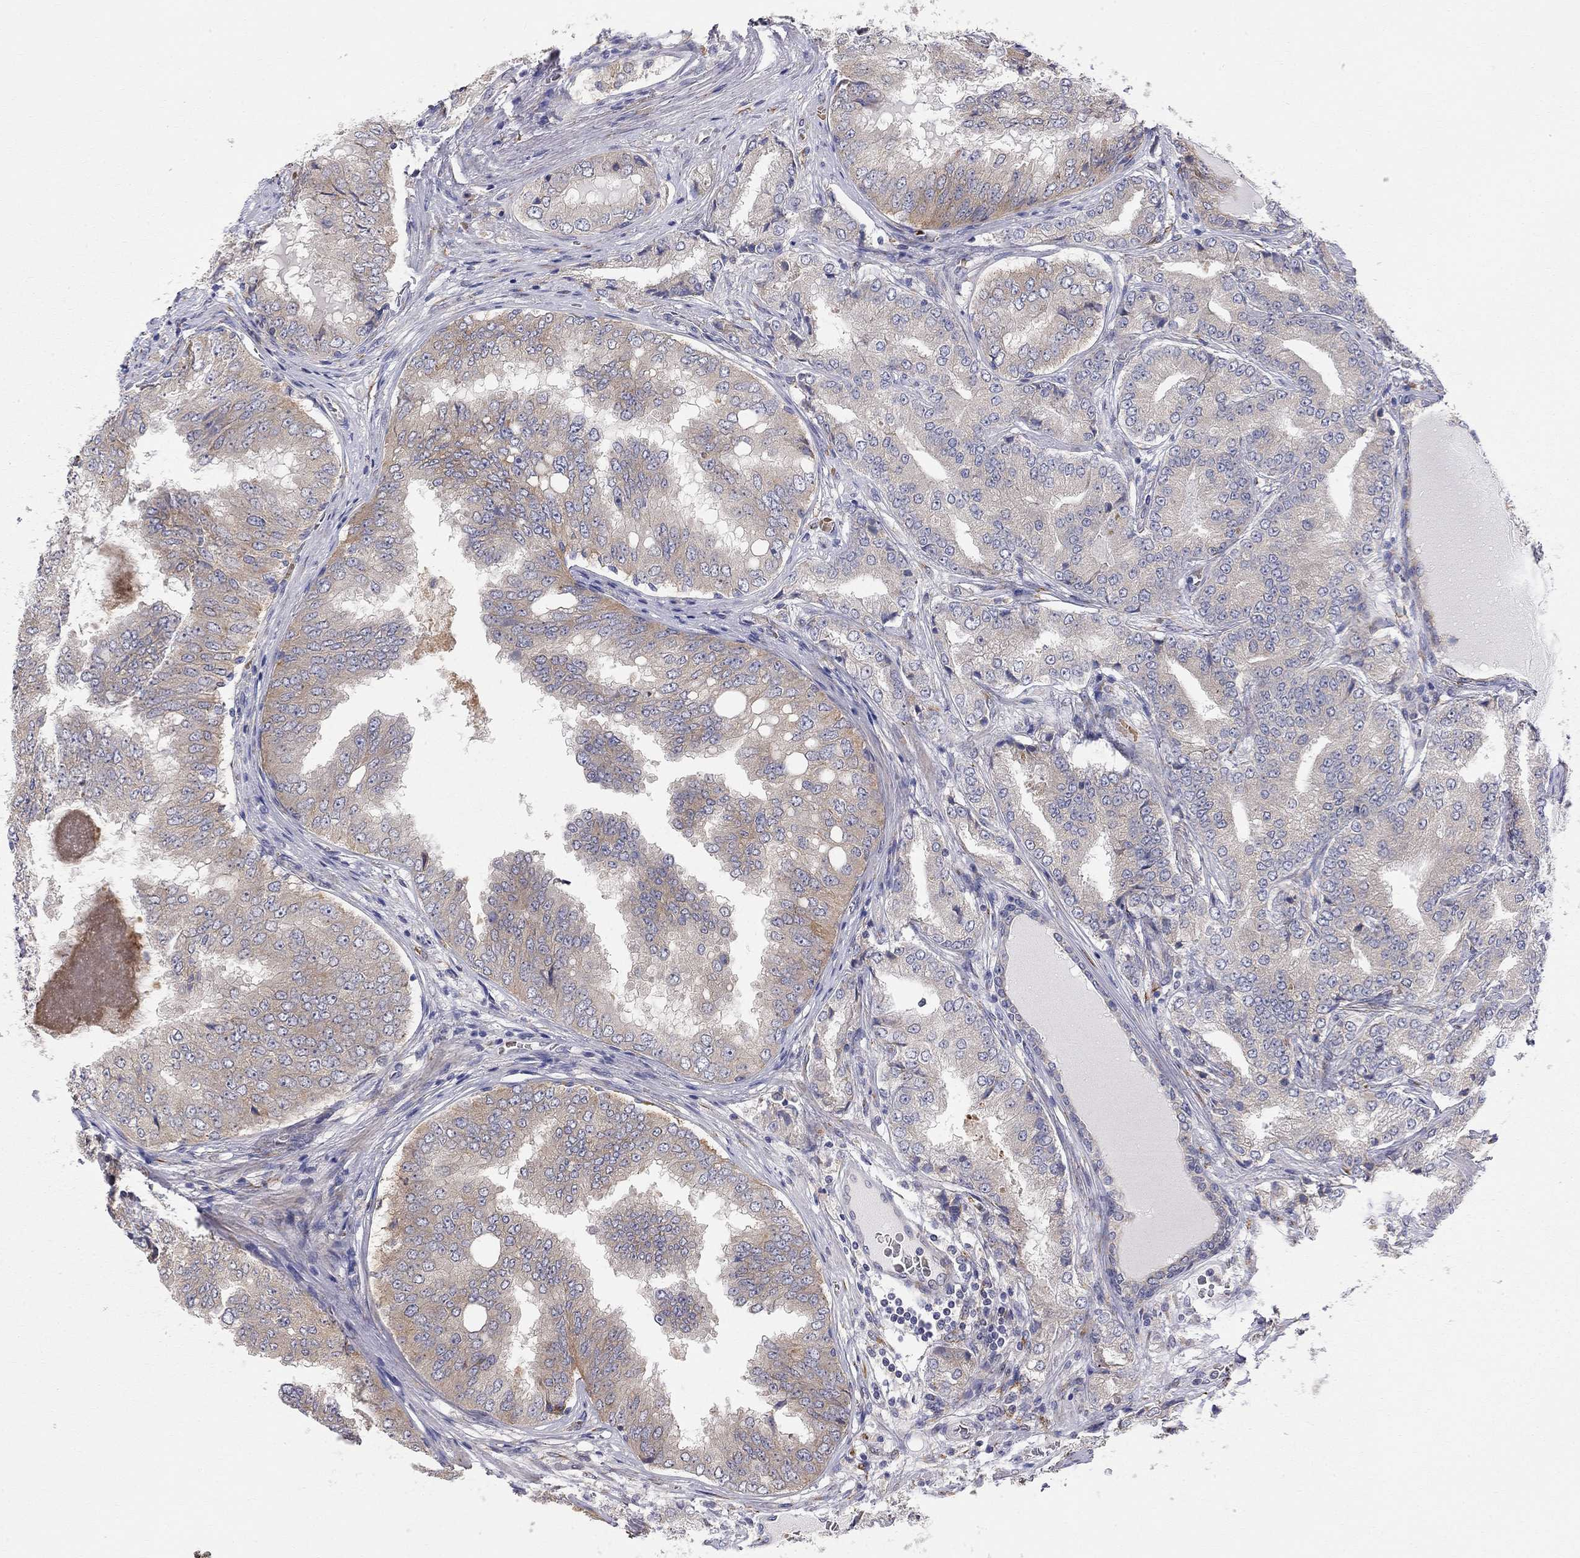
{"staining": {"intensity": "weak", "quantity": "25%-75%", "location": "cytoplasmic/membranous"}, "tissue": "prostate cancer", "cell_type": "Tumor cells", "image_type": "cancer", "snomed": [{"axis": "morphology", "description": "Adenocarcinoma, NOS"}, {"axis": "topography", "description": "Prostate"}], "caption": "Immunohistochemical staining of human adenocarcinoma (prostate) exhibits weak cytoplasmic/membranous protein expression in about 25%-75% of tumor cells. (DAB (3,3'-diaminobenzidine) IHC, brown staining for protein, blue staining for nuclei).", "gene": "CASTOR1", "patient": {"sex": "male", "age": 65}}